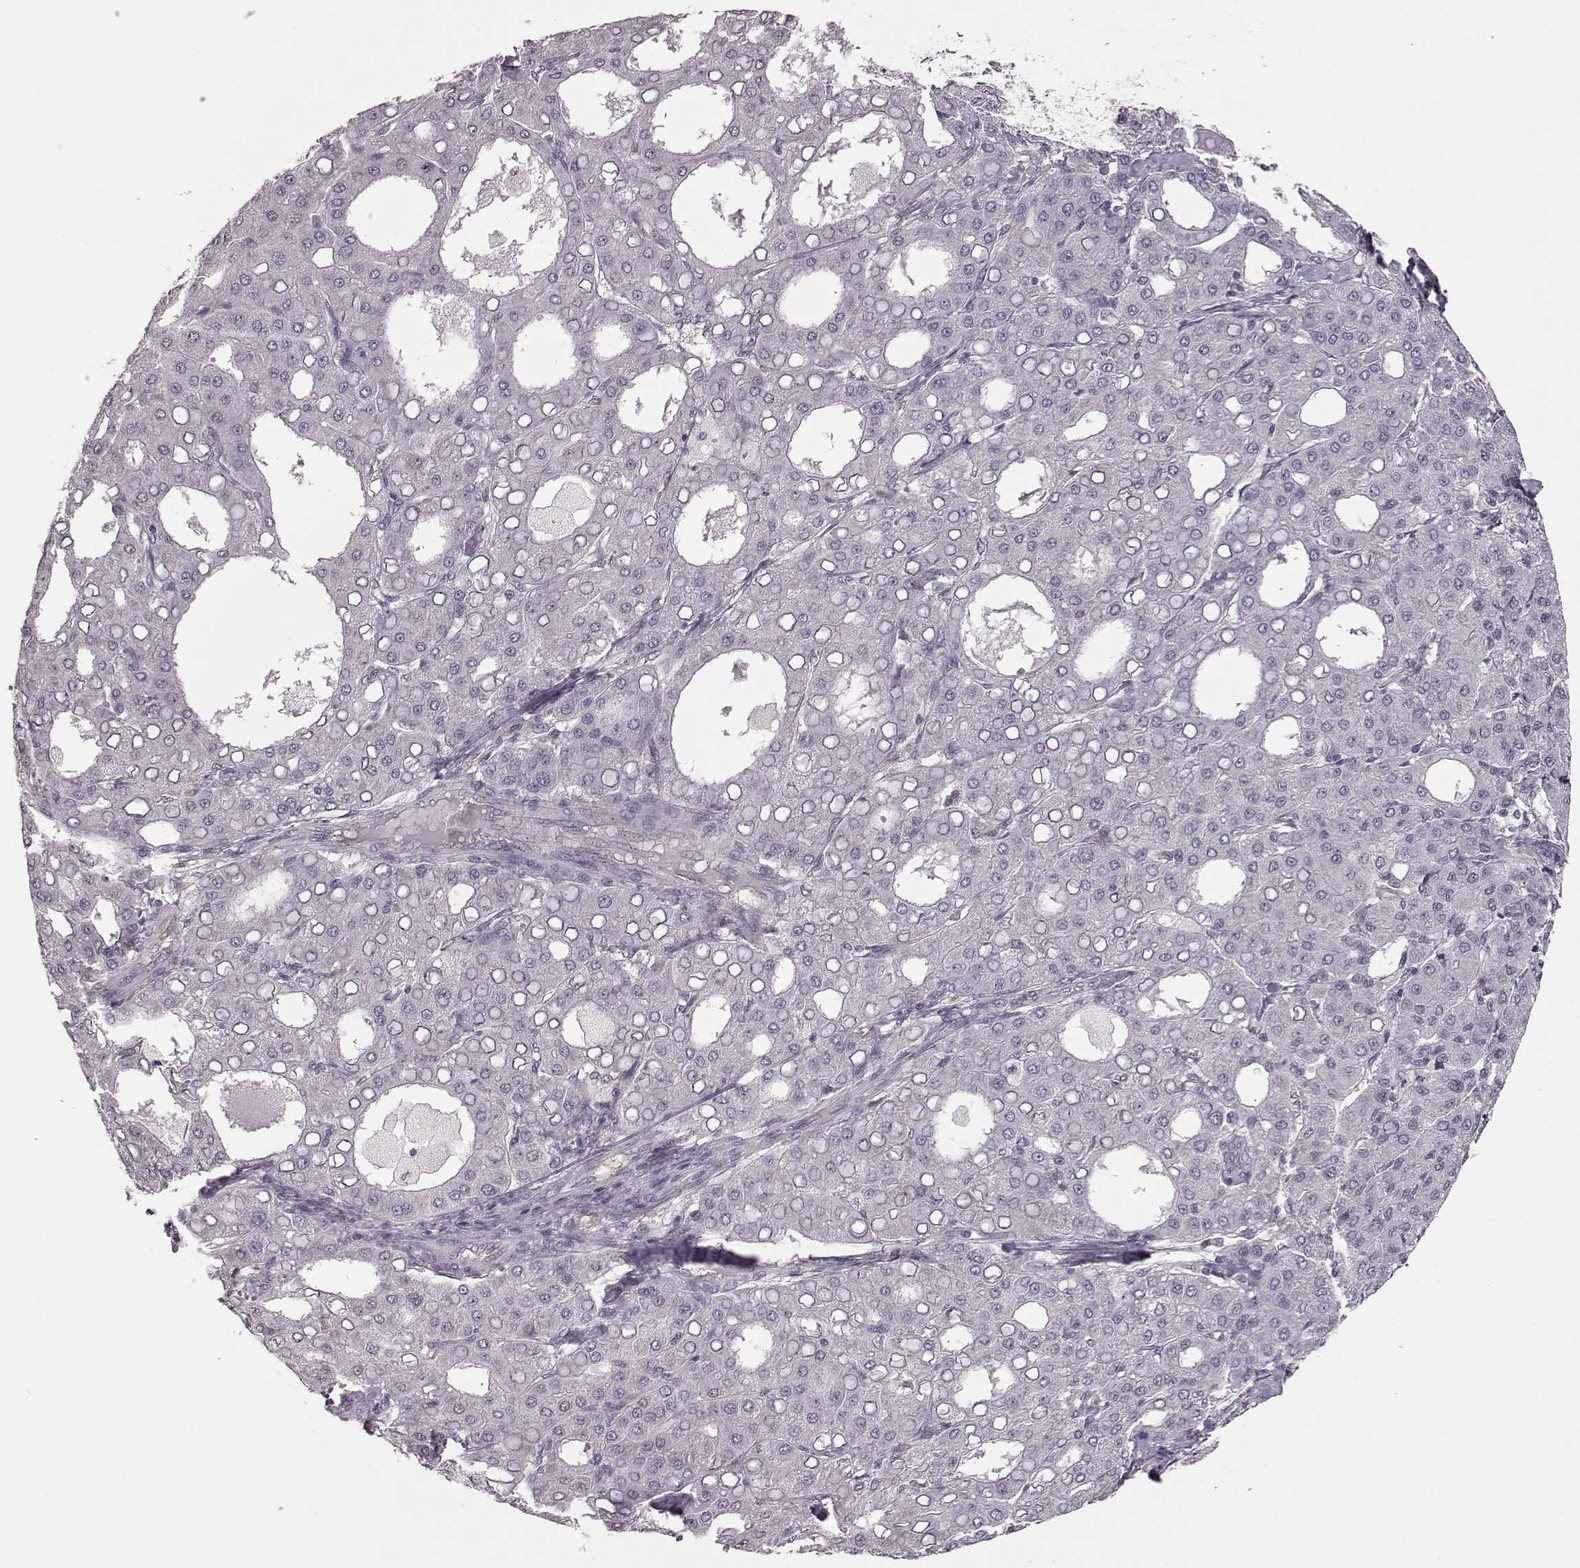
{"staining": {"intensity": "negative", "quantity": "none", "location": "none"}, "tissue": "liver cancer", "cell_type": "Tumor cells", "image_type": "cancer", "snomed": [{"axis": "morphology", "description": "Carcinoma, Hepatocellular, NOS"}, {"axis": "topography", "description": "Liver"}], "caption": "Immunohistochemical staining of liver cancer exhibits no significant positivity in tumor cells. Brightfield microscopy of immunohistochemistry (IHC) stained with DAB (brown) and hematoxylin (blue), captured at high magnification.", "gene": "KLF6", "patient": {"sex": "male", "age": 65}}